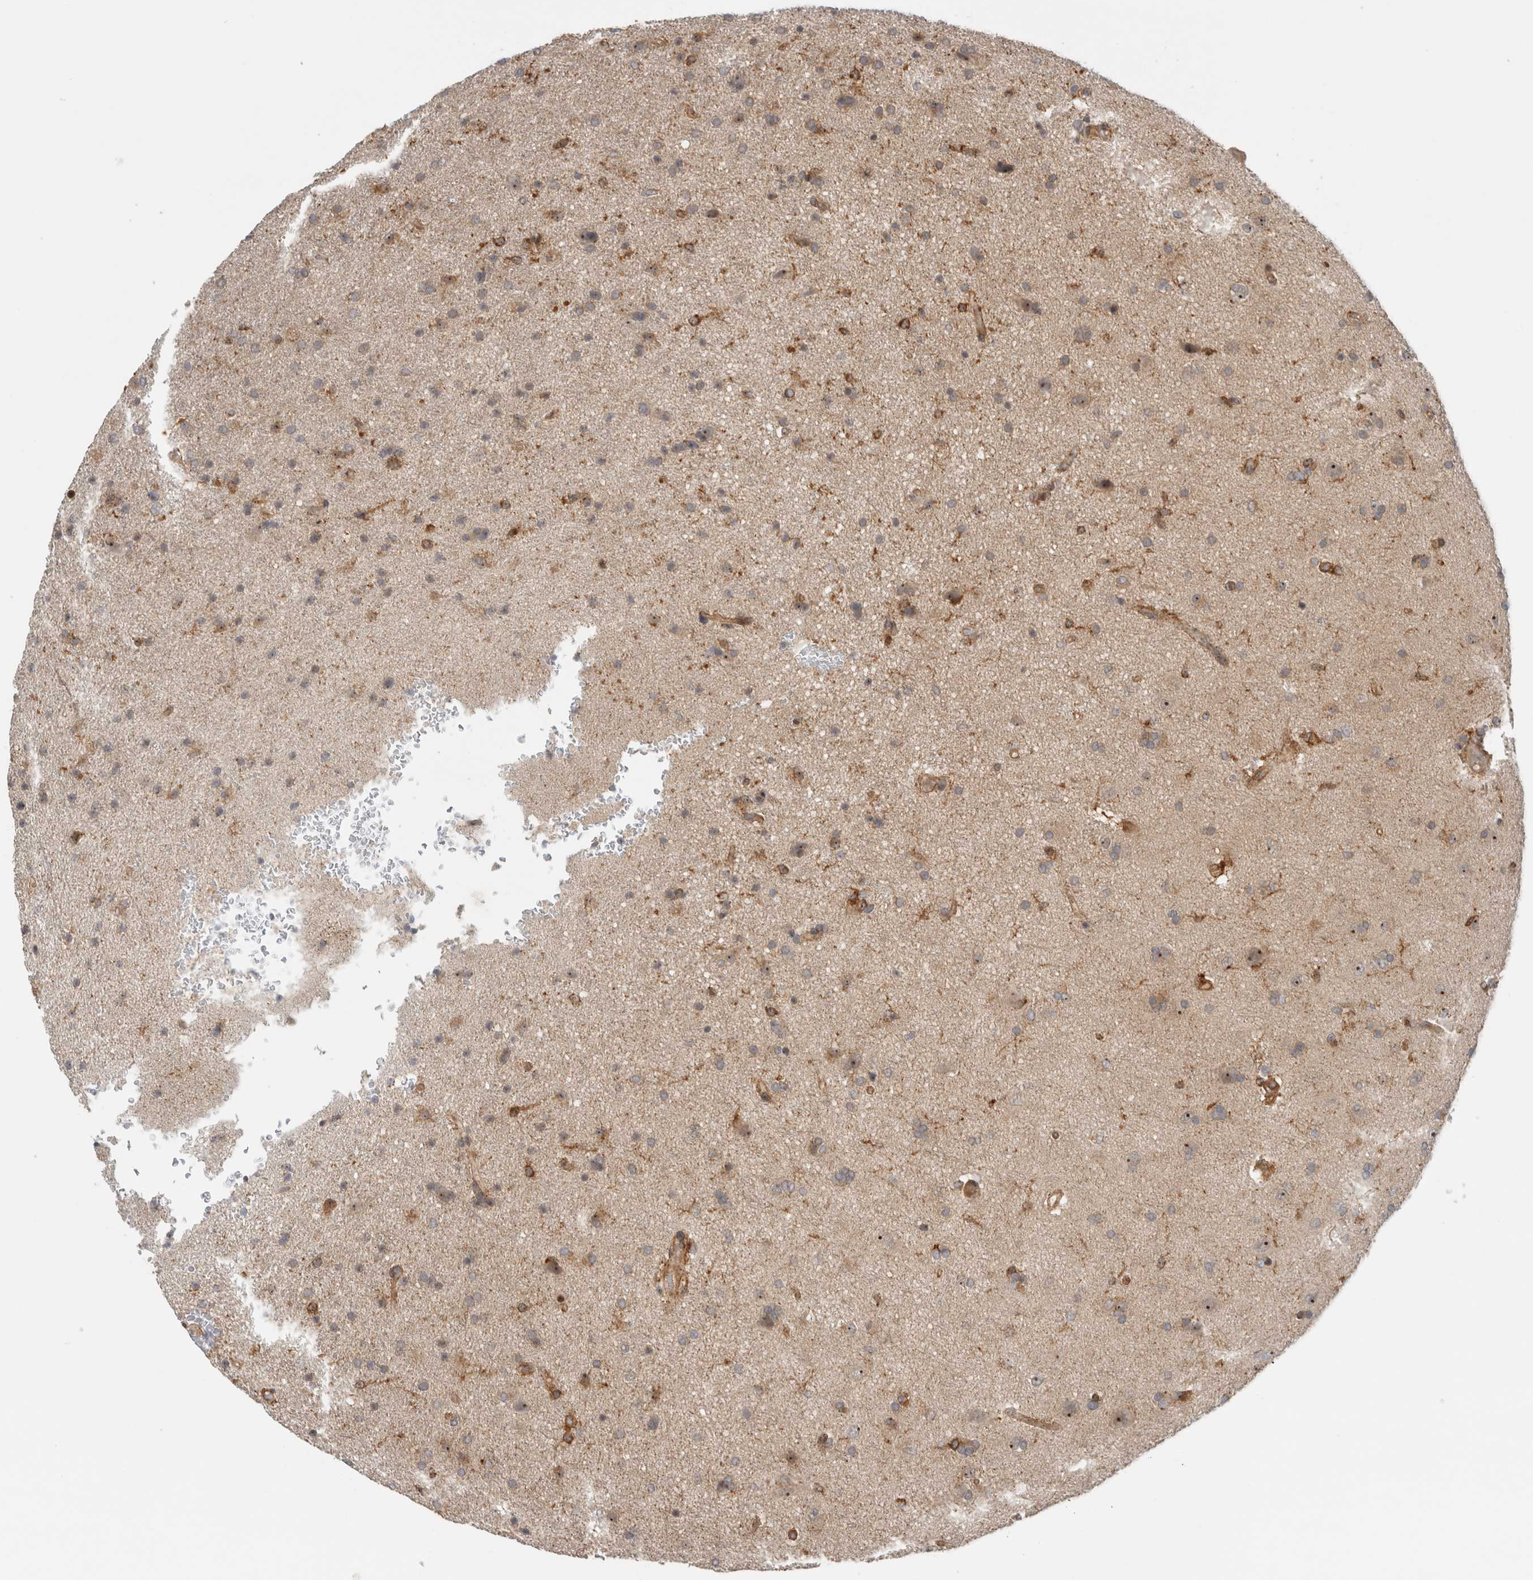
{"staining": {"intensity": "moderate", "quantity": "25%-75%", "location": "cytoplasmic/membranous,nuclear"}, "tissue": "glioma", "cell_type": "Tumor cells", "image_type": "cancer", "snomed": [{"axis": "morphology", "description": "Glioma, malignant, High grade"}, {"axis": "topography", "description": "Brain"}], "caption": "Malignant high-grade glioma stained with a brown dye displays moderate cytoplasmic/membranous and nuclear positive expression in approximately 25%-75% of tumor cells.", "gene": "WASF2", "patient": {"sex": "male", "age": 72}}